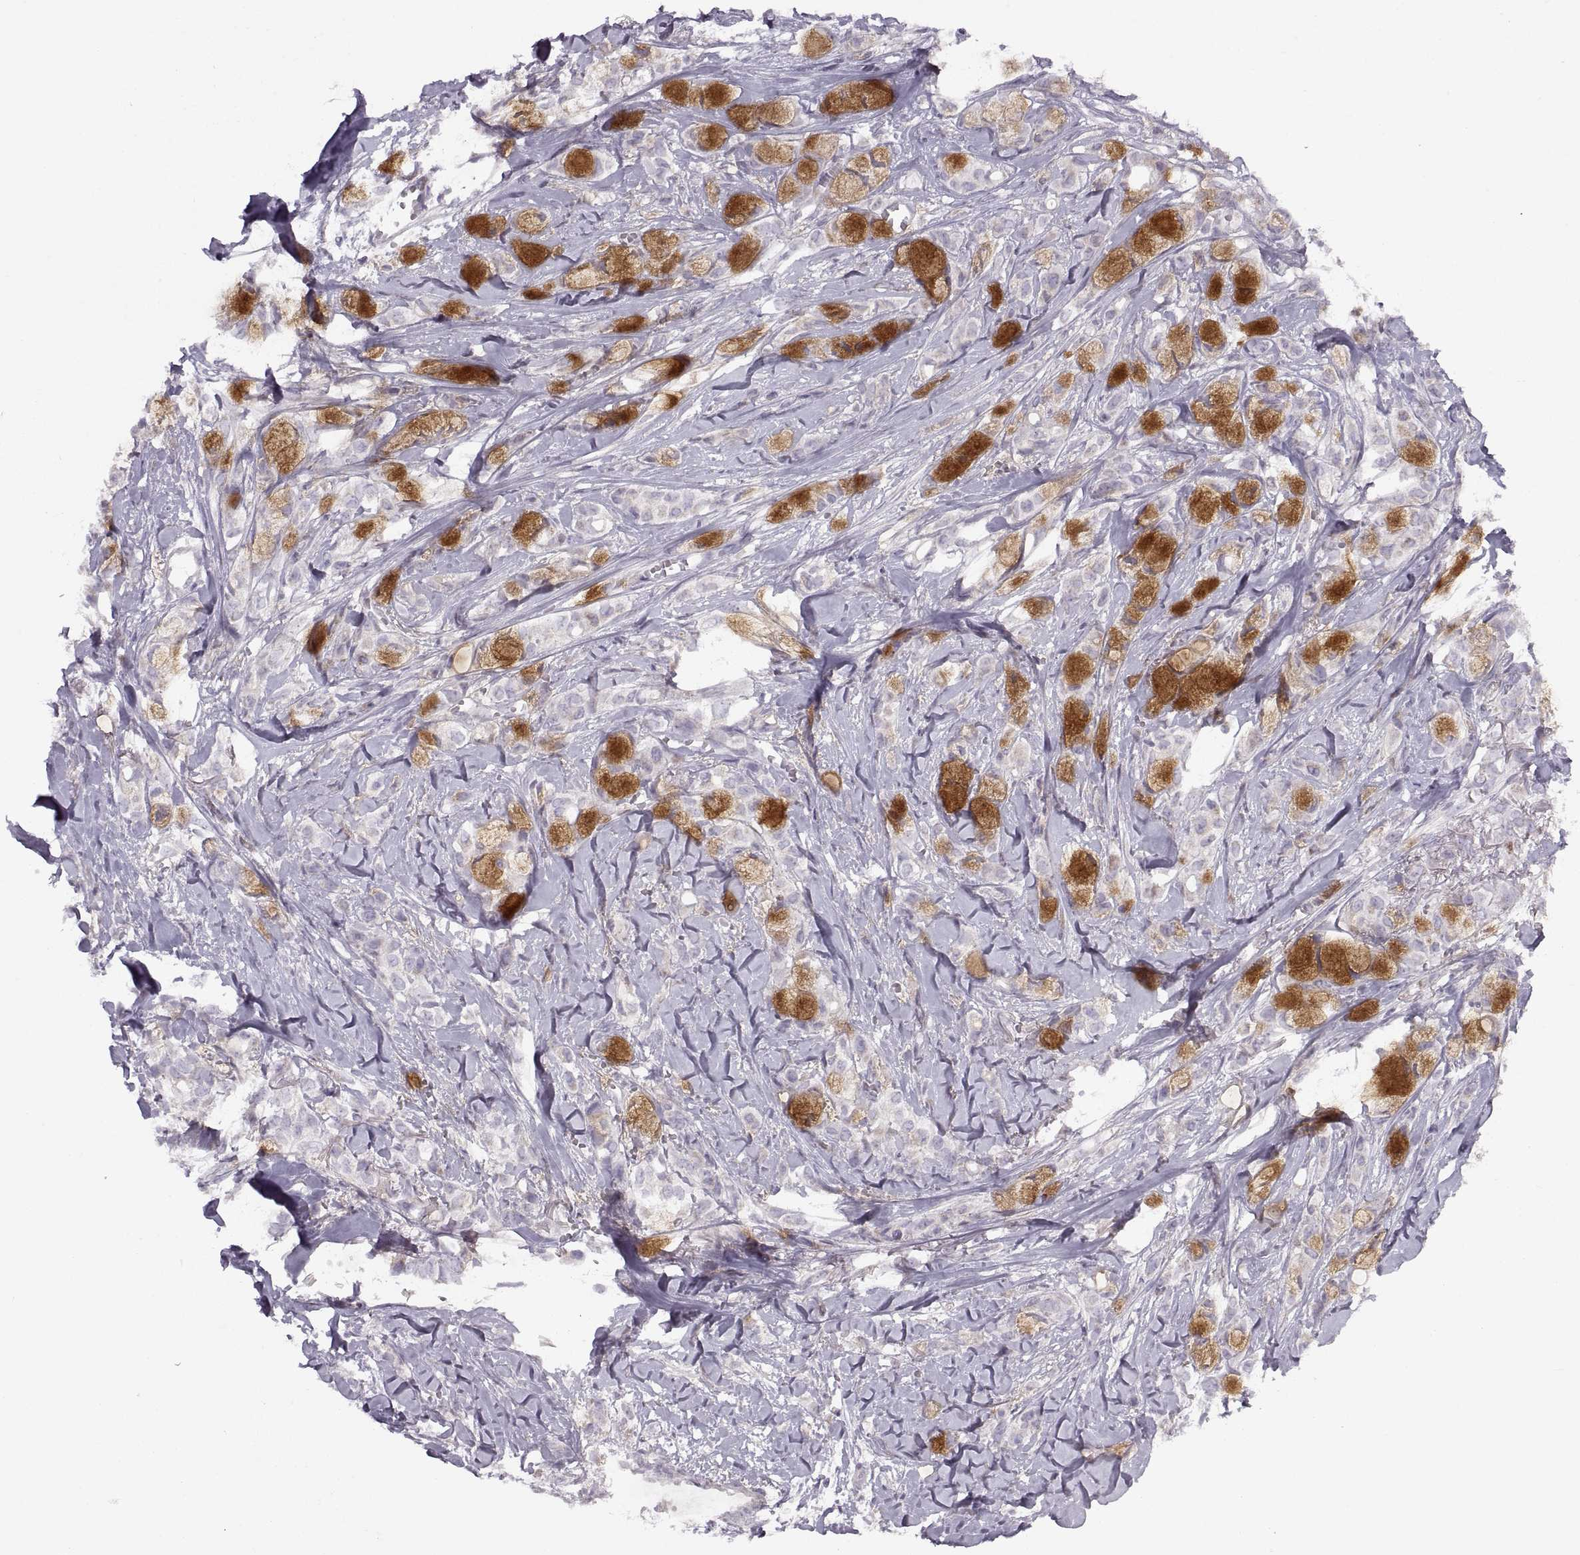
{"staining": {"intensity": "negative", "quantity": "none", "location": "none"}, "tissue": "breast cancer", "cell_type": "Tumor cells", "image_type": "cancer", "snomed": [{"axis": "morphology", "description": "Duct carcinoma"}, {"axis": "topography", "description": "Breast"}], "caption": "Tumor cells are negative for protein expression in human infiltrating ductal carcinoma (breast).", "gene": "PIERCE1", "patient": {"sex": "female", "age": 85}}